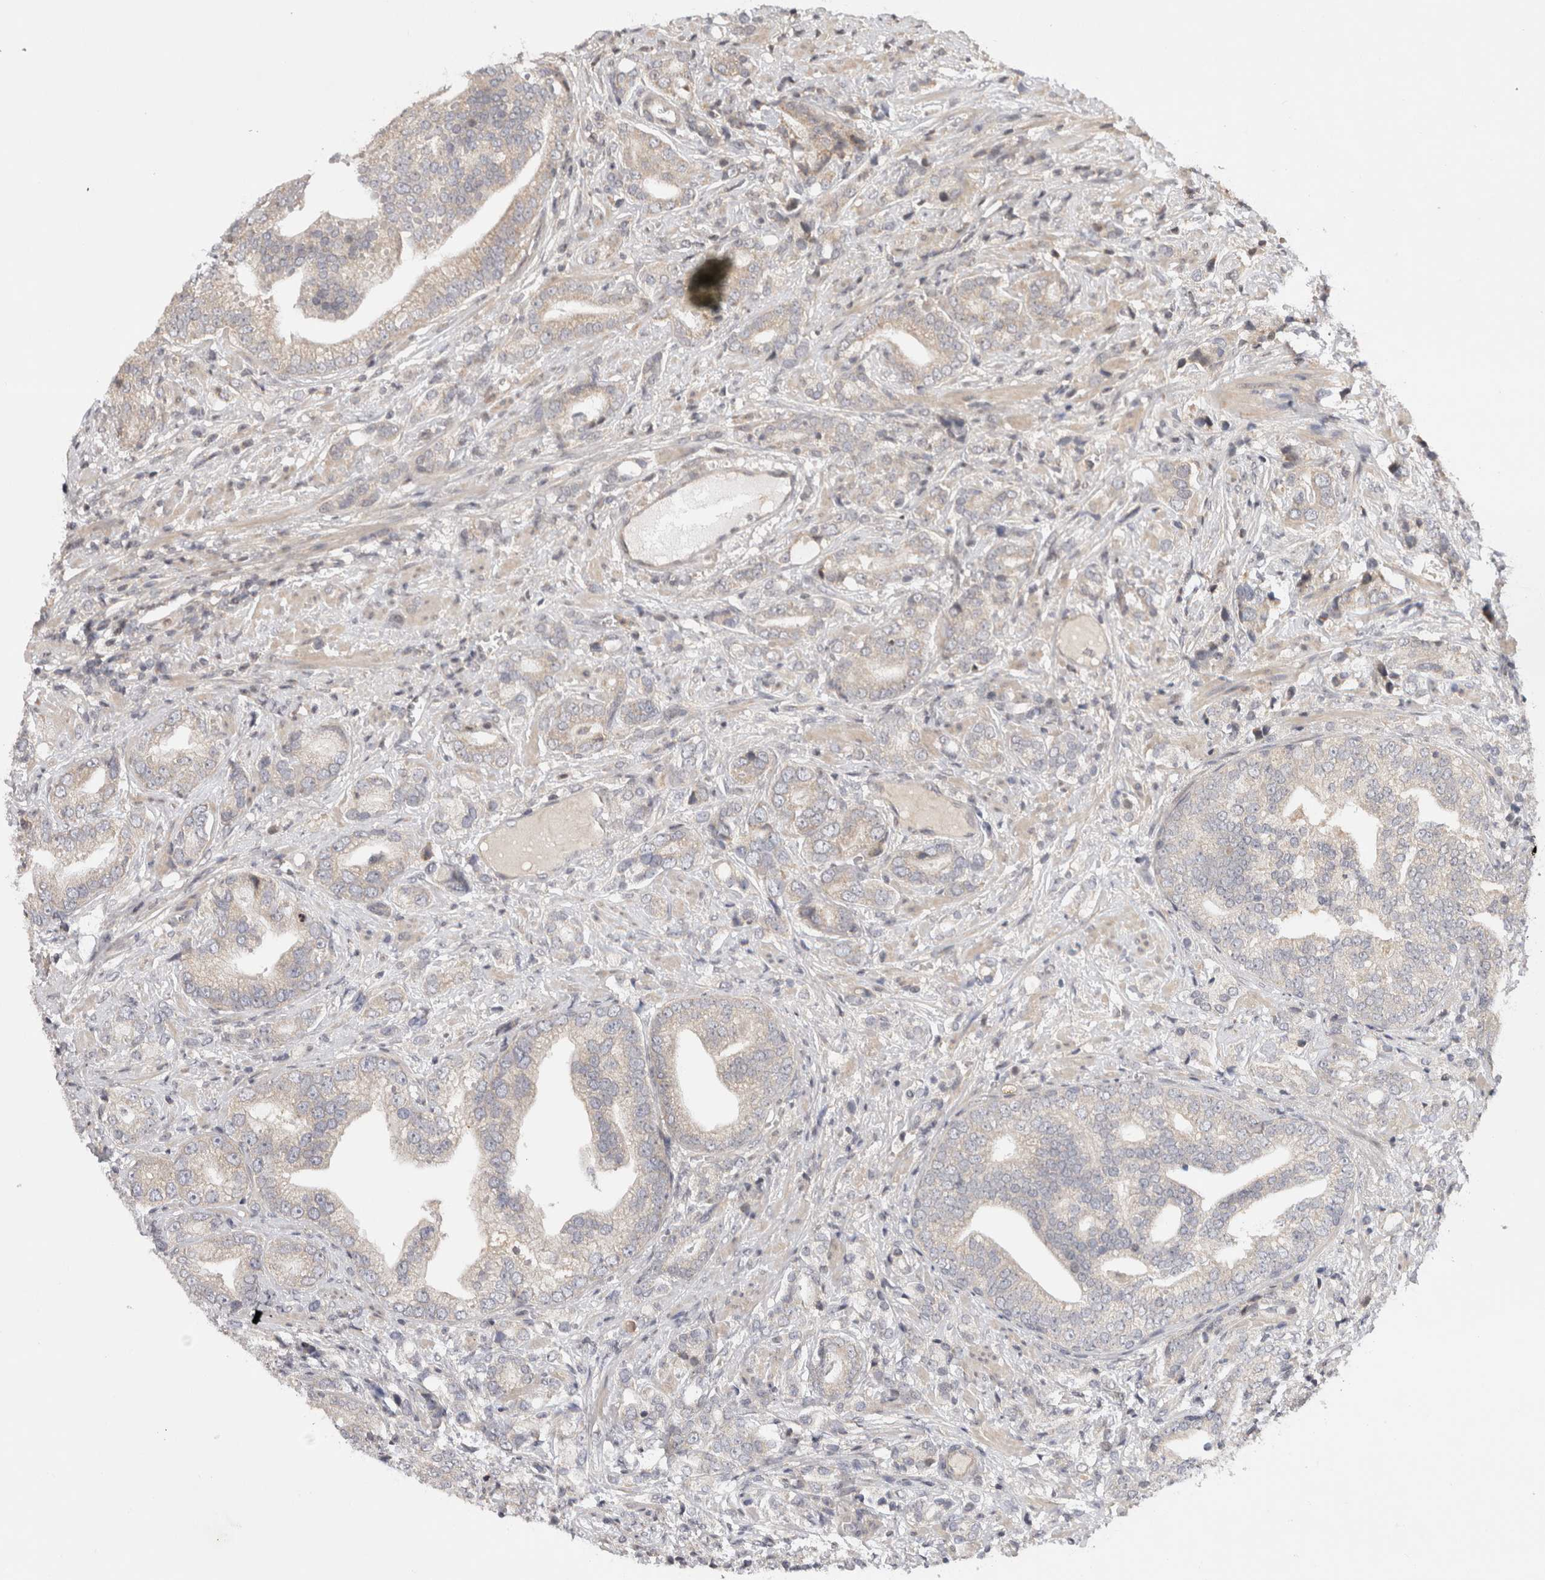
{"staining": {"intensity": "weak", "quantity": "25%-75%", "location": "cytoplasmic/membranous"}, "tissue": "prostate cancer", "cell_type": "Tumor cells", "image_type": "cancer", "snomed": [{"axis": "morphology", "description": "Adenocarcinoma, High grade"}, {"axis": "topography", "description": "Prostate"}], "caption": "DAB immunohistochemical staining of prostate cancer exhibits weak cytoplasmic/membranous protein staining in approximately 25%-75% of tumor cells.", "gene": "EIF2AK1", "patient": {"sex": "male", "age": 57}}